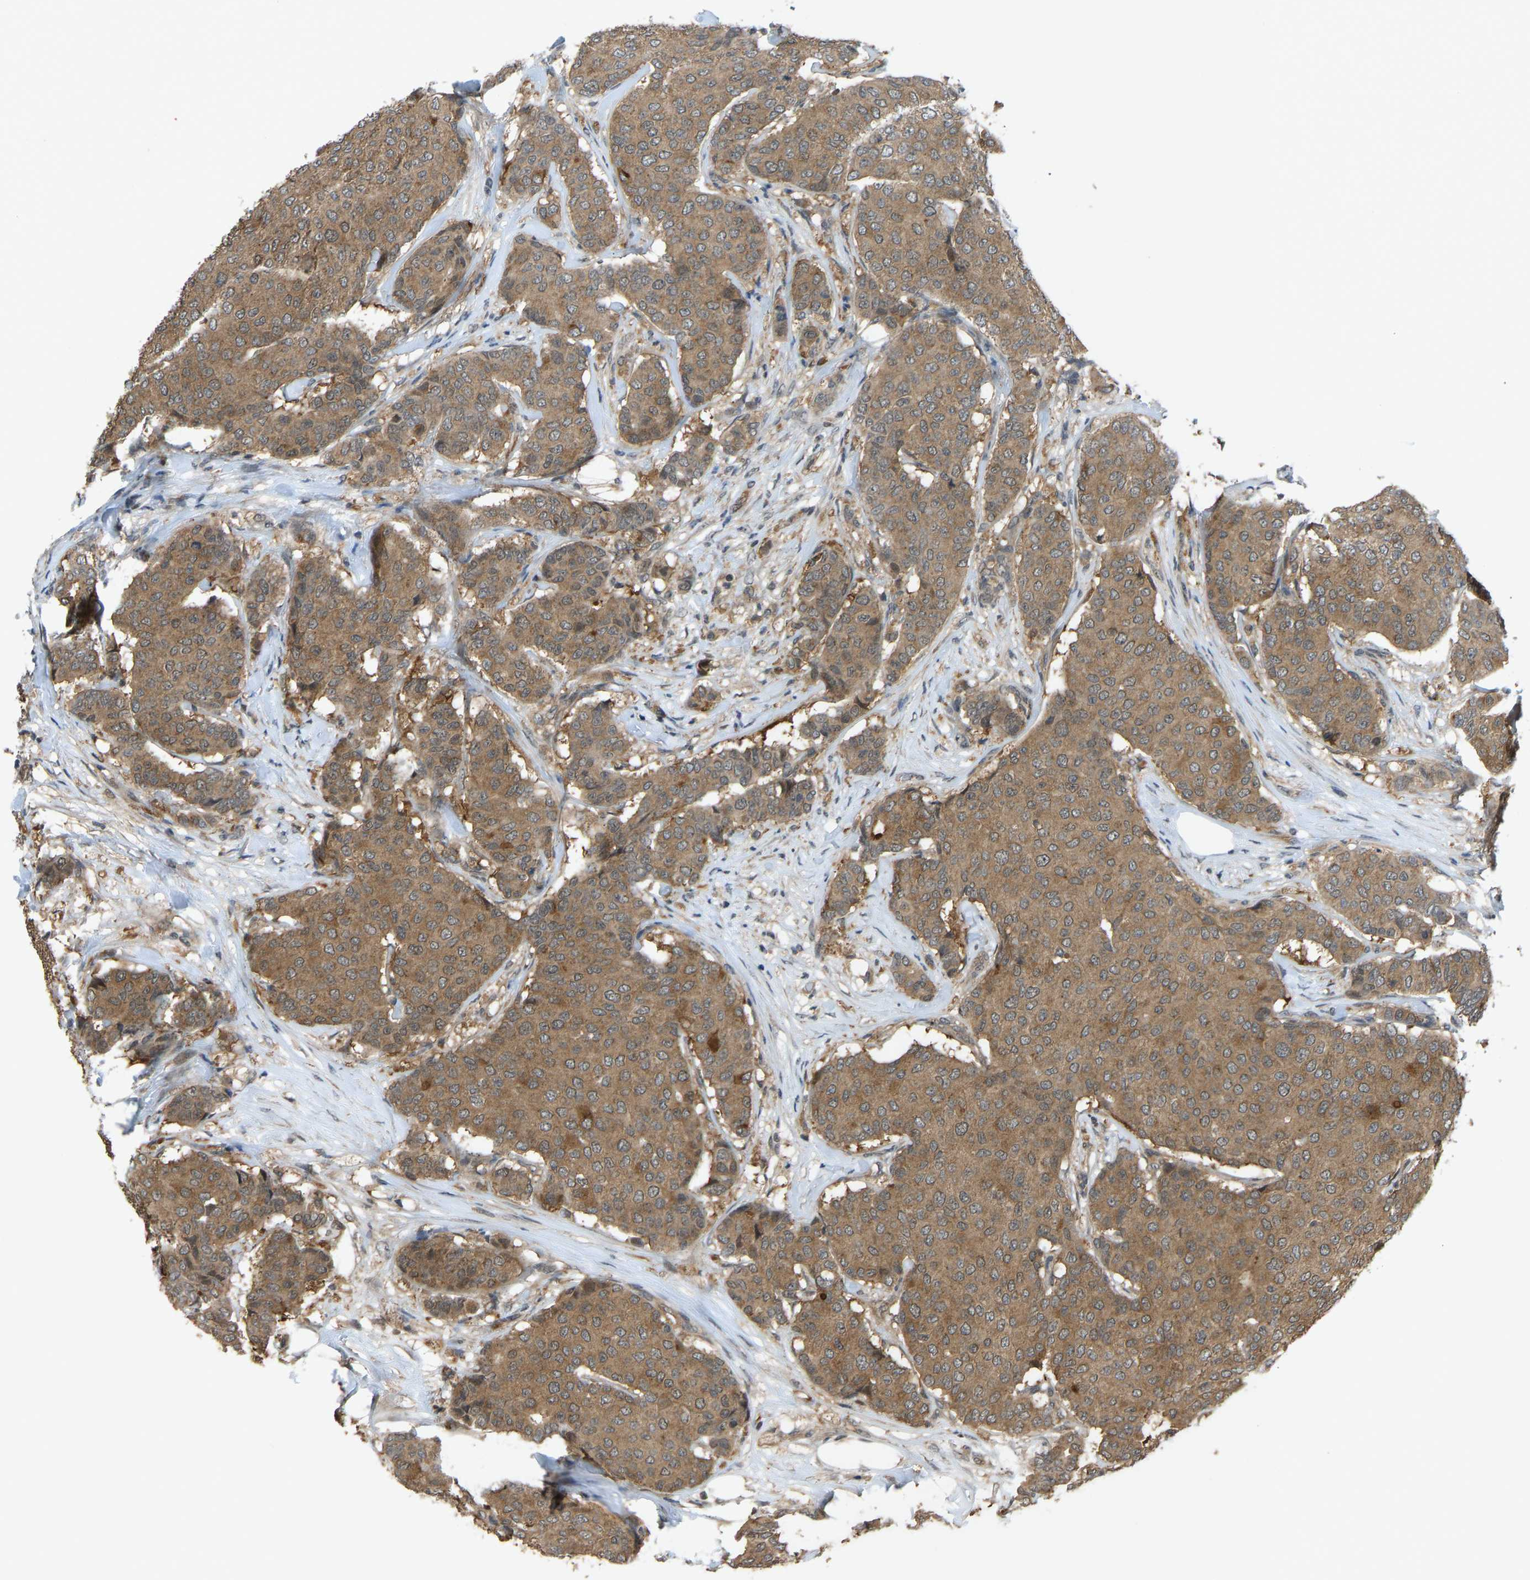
{"staining": {"intensity": "moderate", "quantity": ">75%", "location": "cytoplasmic/membranous"}, "tissue": "breast cancer", "cell_type": "Tumor cells", "image_type": "cancer", "snomed": [{"axis": "morphology", "description": "Duct carcinoma"}, {"axis": "topography", "description": "Breast"}], "caption": "Immunohistochemical staining of human breast cancer (invasive ductal carcinoma) reveals moderate cytoplasmic/membranous protein positivity in about >75% of tumor cells.", "gene": "CCT8", "patient": {"sex": "female", "age": 75}}